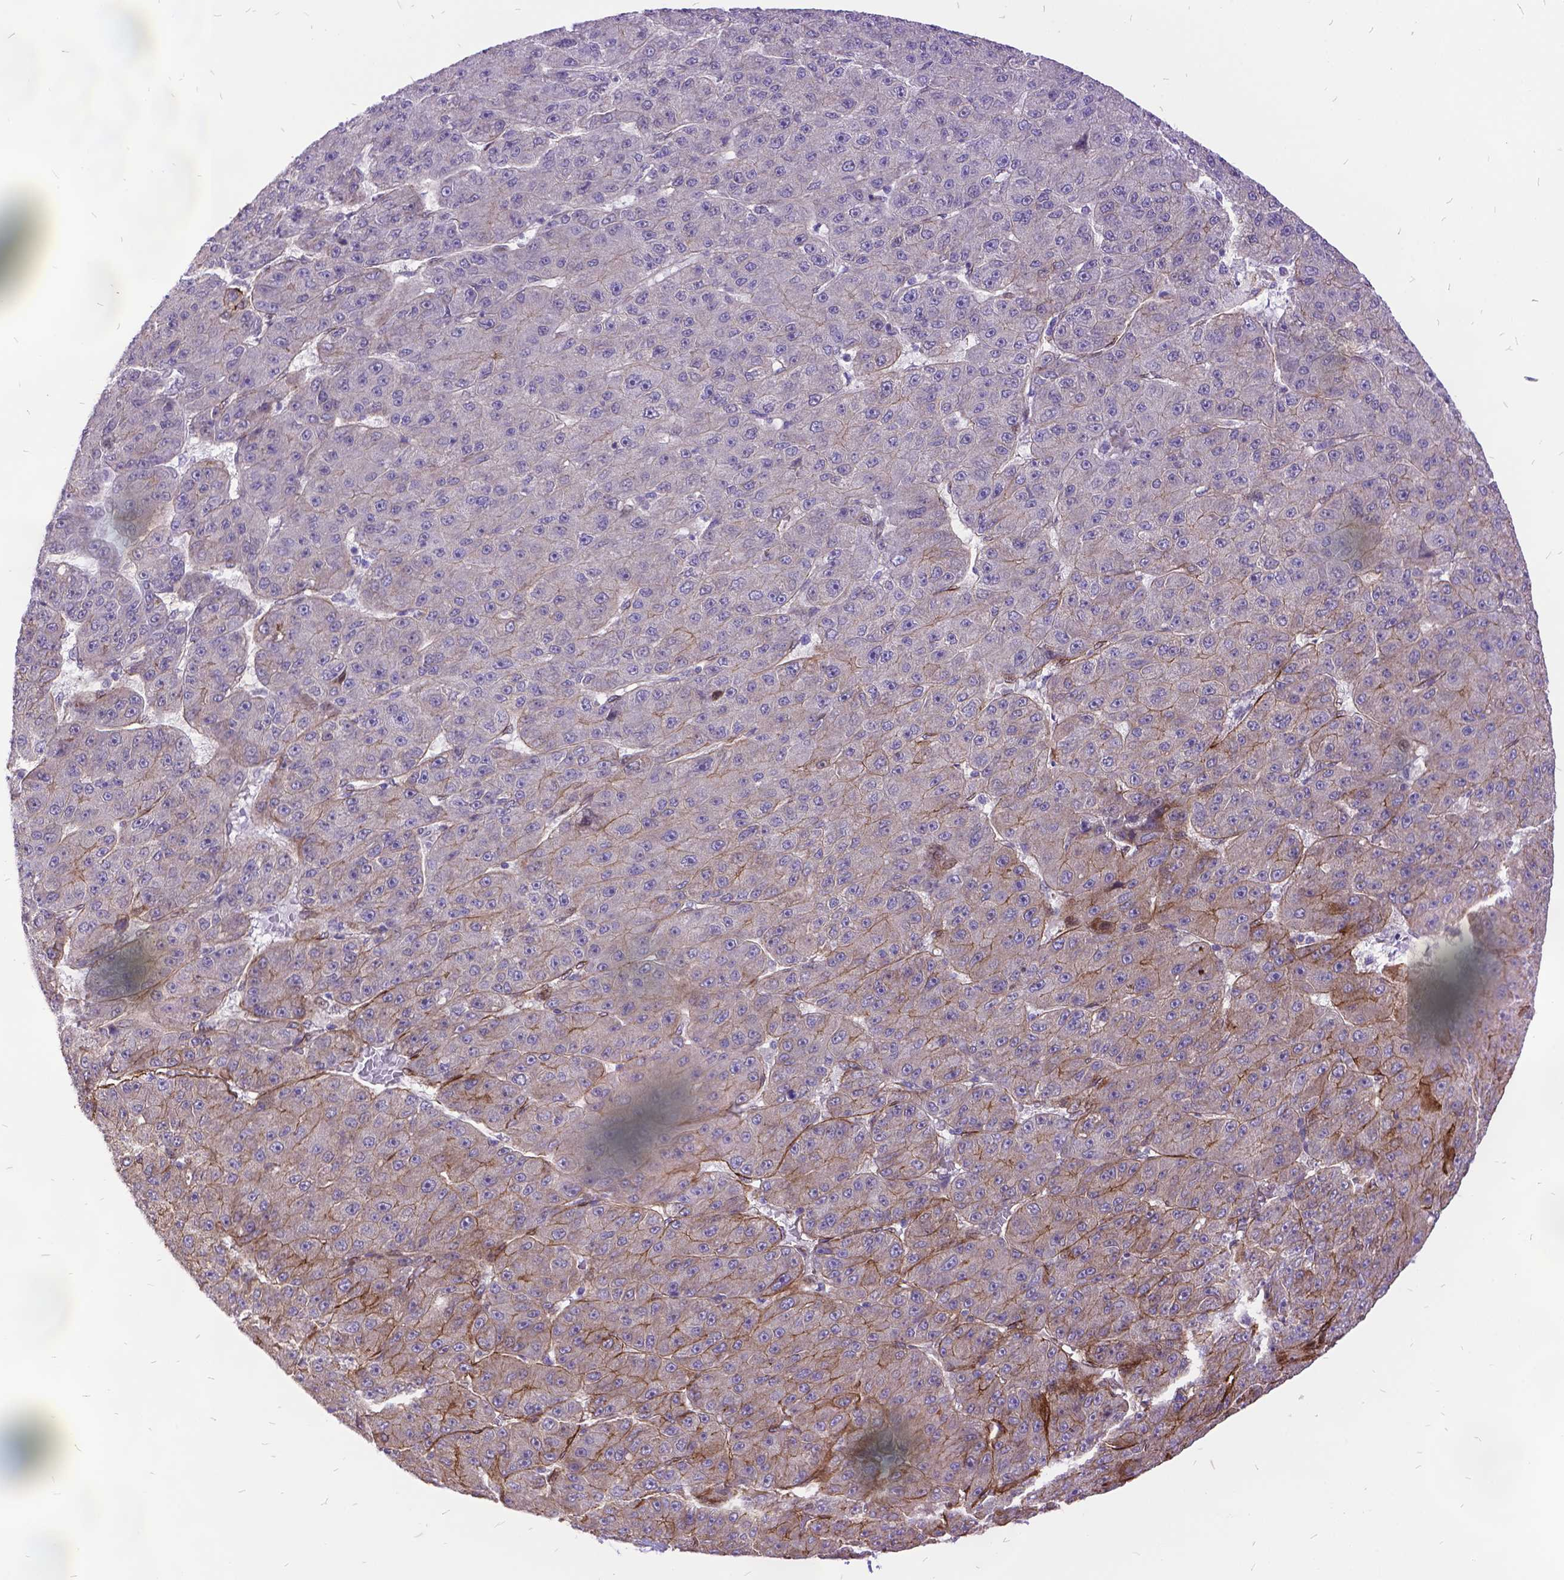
{"staining": {"intensity": "moderate", "quantity": "<25%", "location": "cytoplasmic/membranous"}, "tissue": "liver cancer", "cell_type": "Tumor cells", "image_type": "cancer", "snomed": [{"axis": "morphology", "description": "Carcinoma, Hepatocellular, NOS"}, {"axis": "topography", "description": "Liver"}], "caption": "Liver cancer stained with immunohistochemistry (IHC) reveals moderate cytoplasmic/membranous positivity in about <25% of tumor cells.", "gene": "GRB7", "patient": {"sex": "male", "age": 67}}